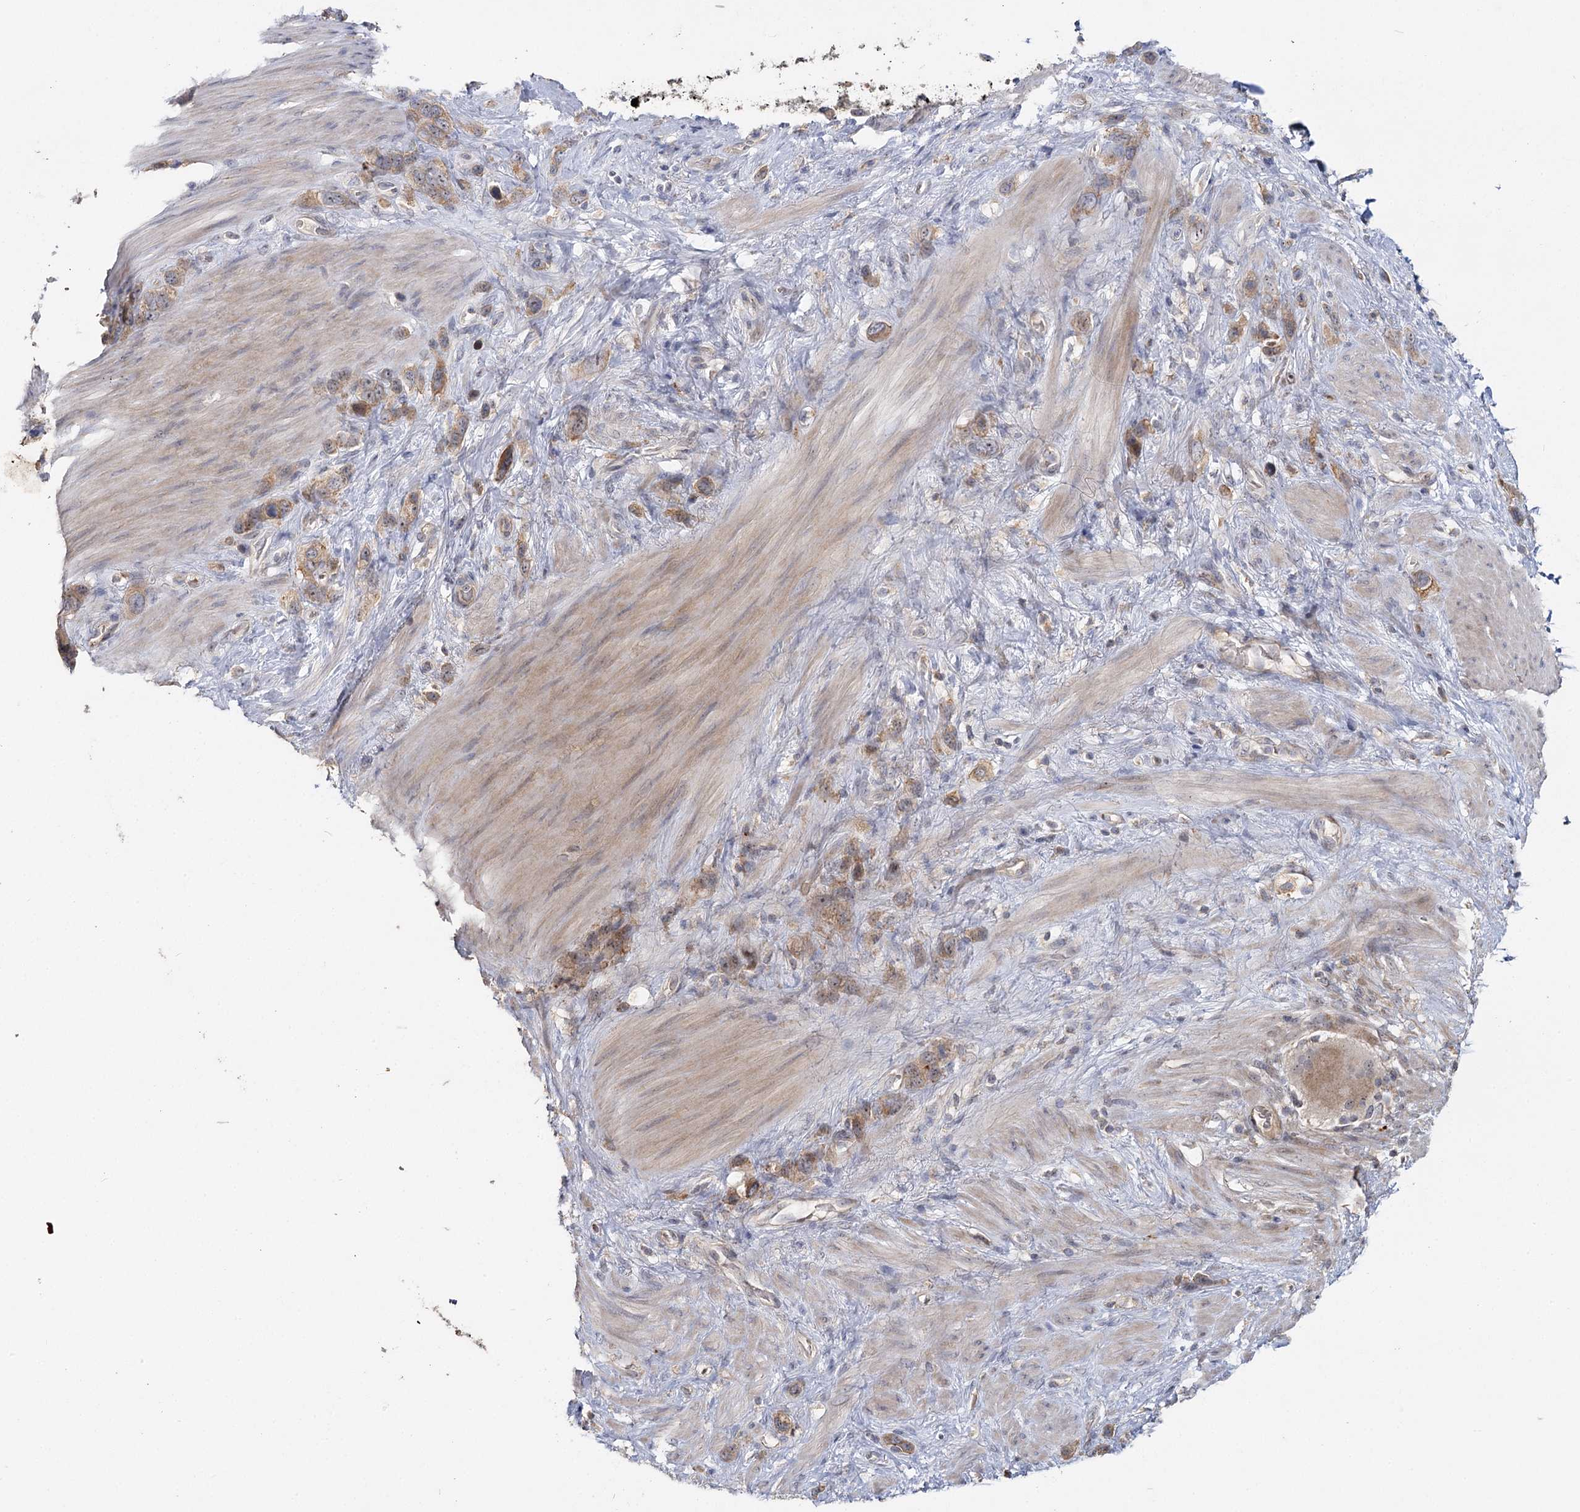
{"staining": {"intensity": "moderate", "quantity": ">75%", "location": "cytoplasmic/membranous"}, "tissue": "stomach cancer", "cell_type": "Tumor cells", "image_type": "cancer", "snomed": [{"axis": "morphology", "description": "Adenocarcinoma, NOS"}, {"axis": "morphology", "description": "Adenocarcinoma, High grade"}, {"axis": "topography", "description": "Stomach, upper"}, {"axis": "topography", "description": "Stomach, lower"}], "caption": "Moderate cytoplasmic/membranous staining is identified in about >75% of tumor cells in stomach adenocarcinoma (high-grade).", "gene": "ANGPTL5", "patient": {"sex": "female", "age": 65}}